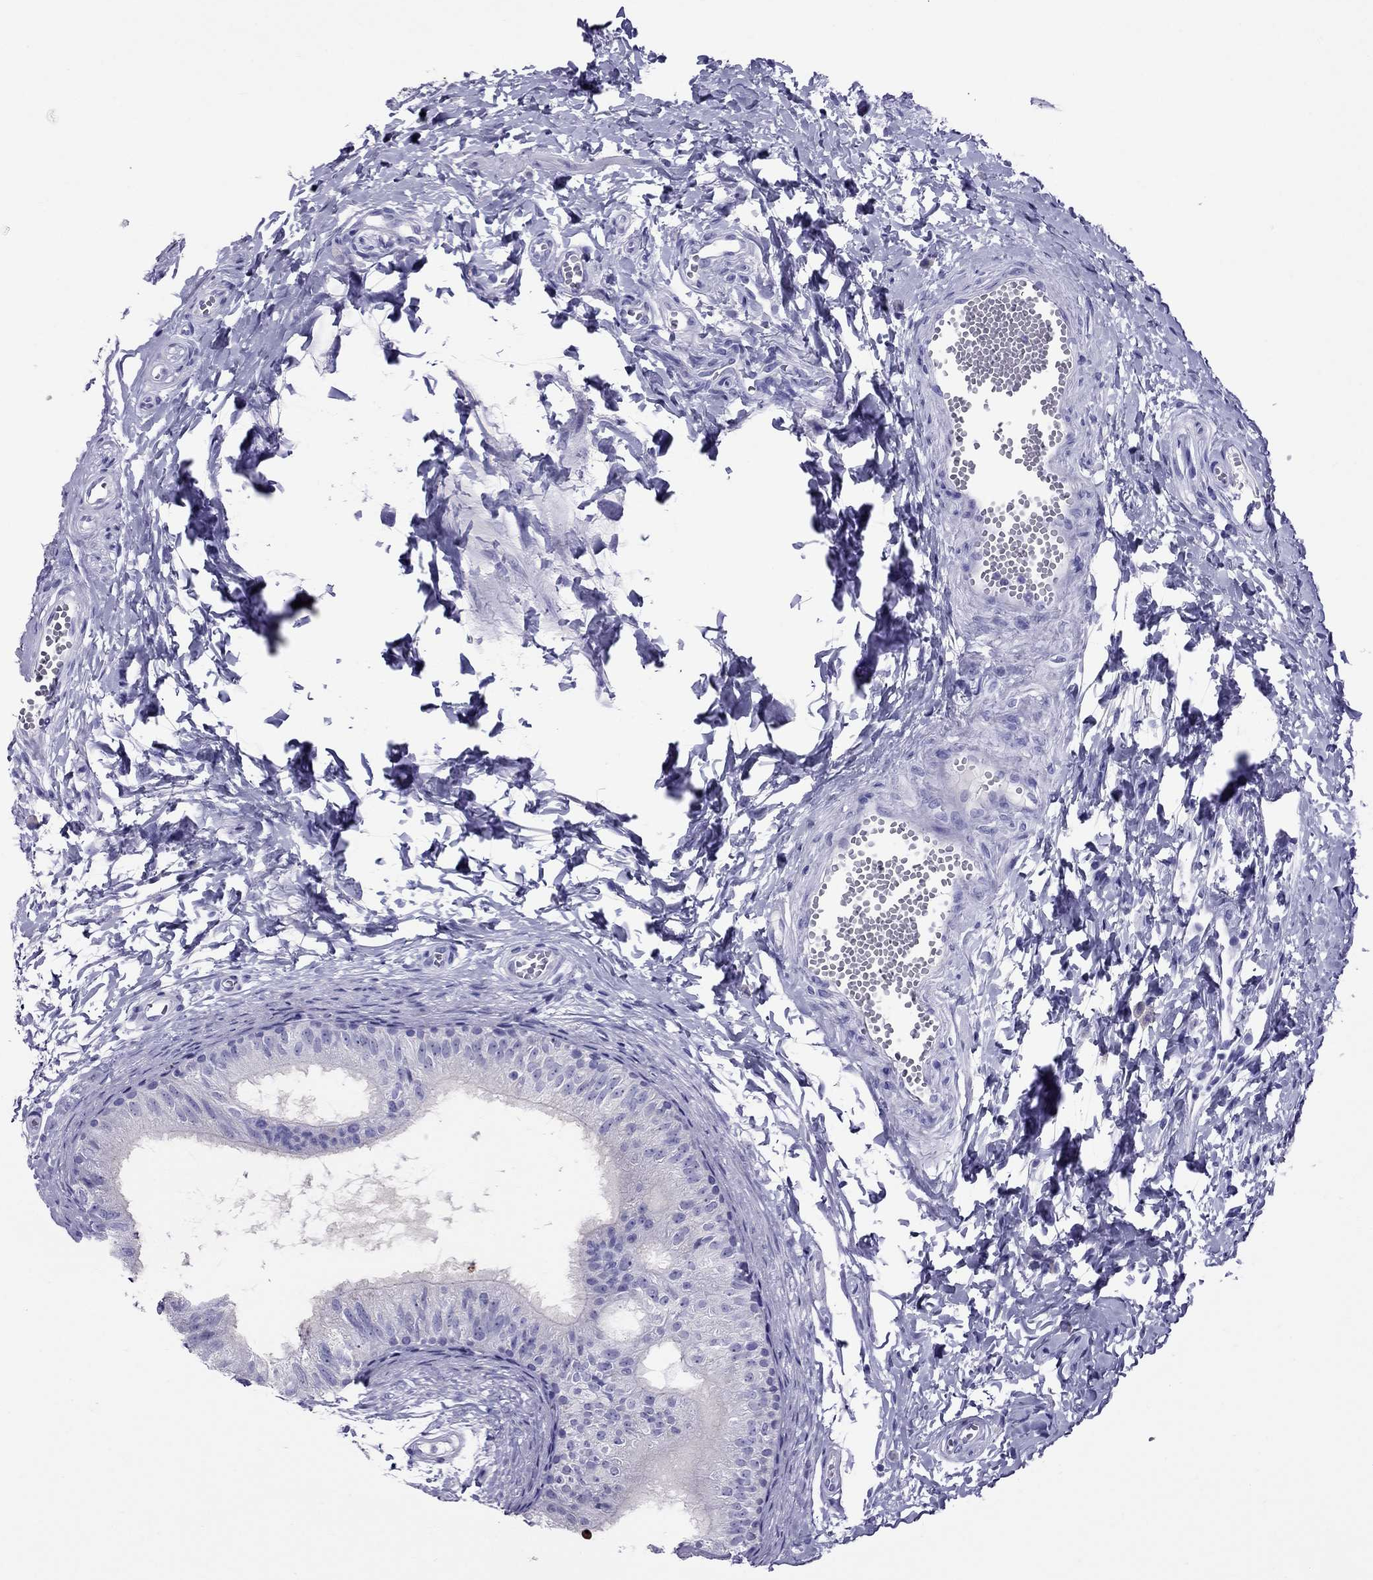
{"staining": {"intensity": "negative", "quantity": "none", "location": "none"}, "tissue": "epididymis", "cell_type": "Glandular cells", "image_type": "normal", "snomed": [{"axis": "morphology", "description": "Normal tissue, NOS"}, {"axis": "topography", "description": "Epididymis"}], "caption": "Immunohistochemistry micrograph of normal epididymis: human epididymis stained with DAB (3,3'-diaminobenzidine) reveals no significant protein expression in glandular cells. Brightfield microscopy of immunohistochemistry stained with DAB (3,3'-diaminobenzidine) (brown) and hematoxylin (blue), captured at high magnification.", "gene": "AVPR1B", "patient": {"sex": "male", "age": 22}}